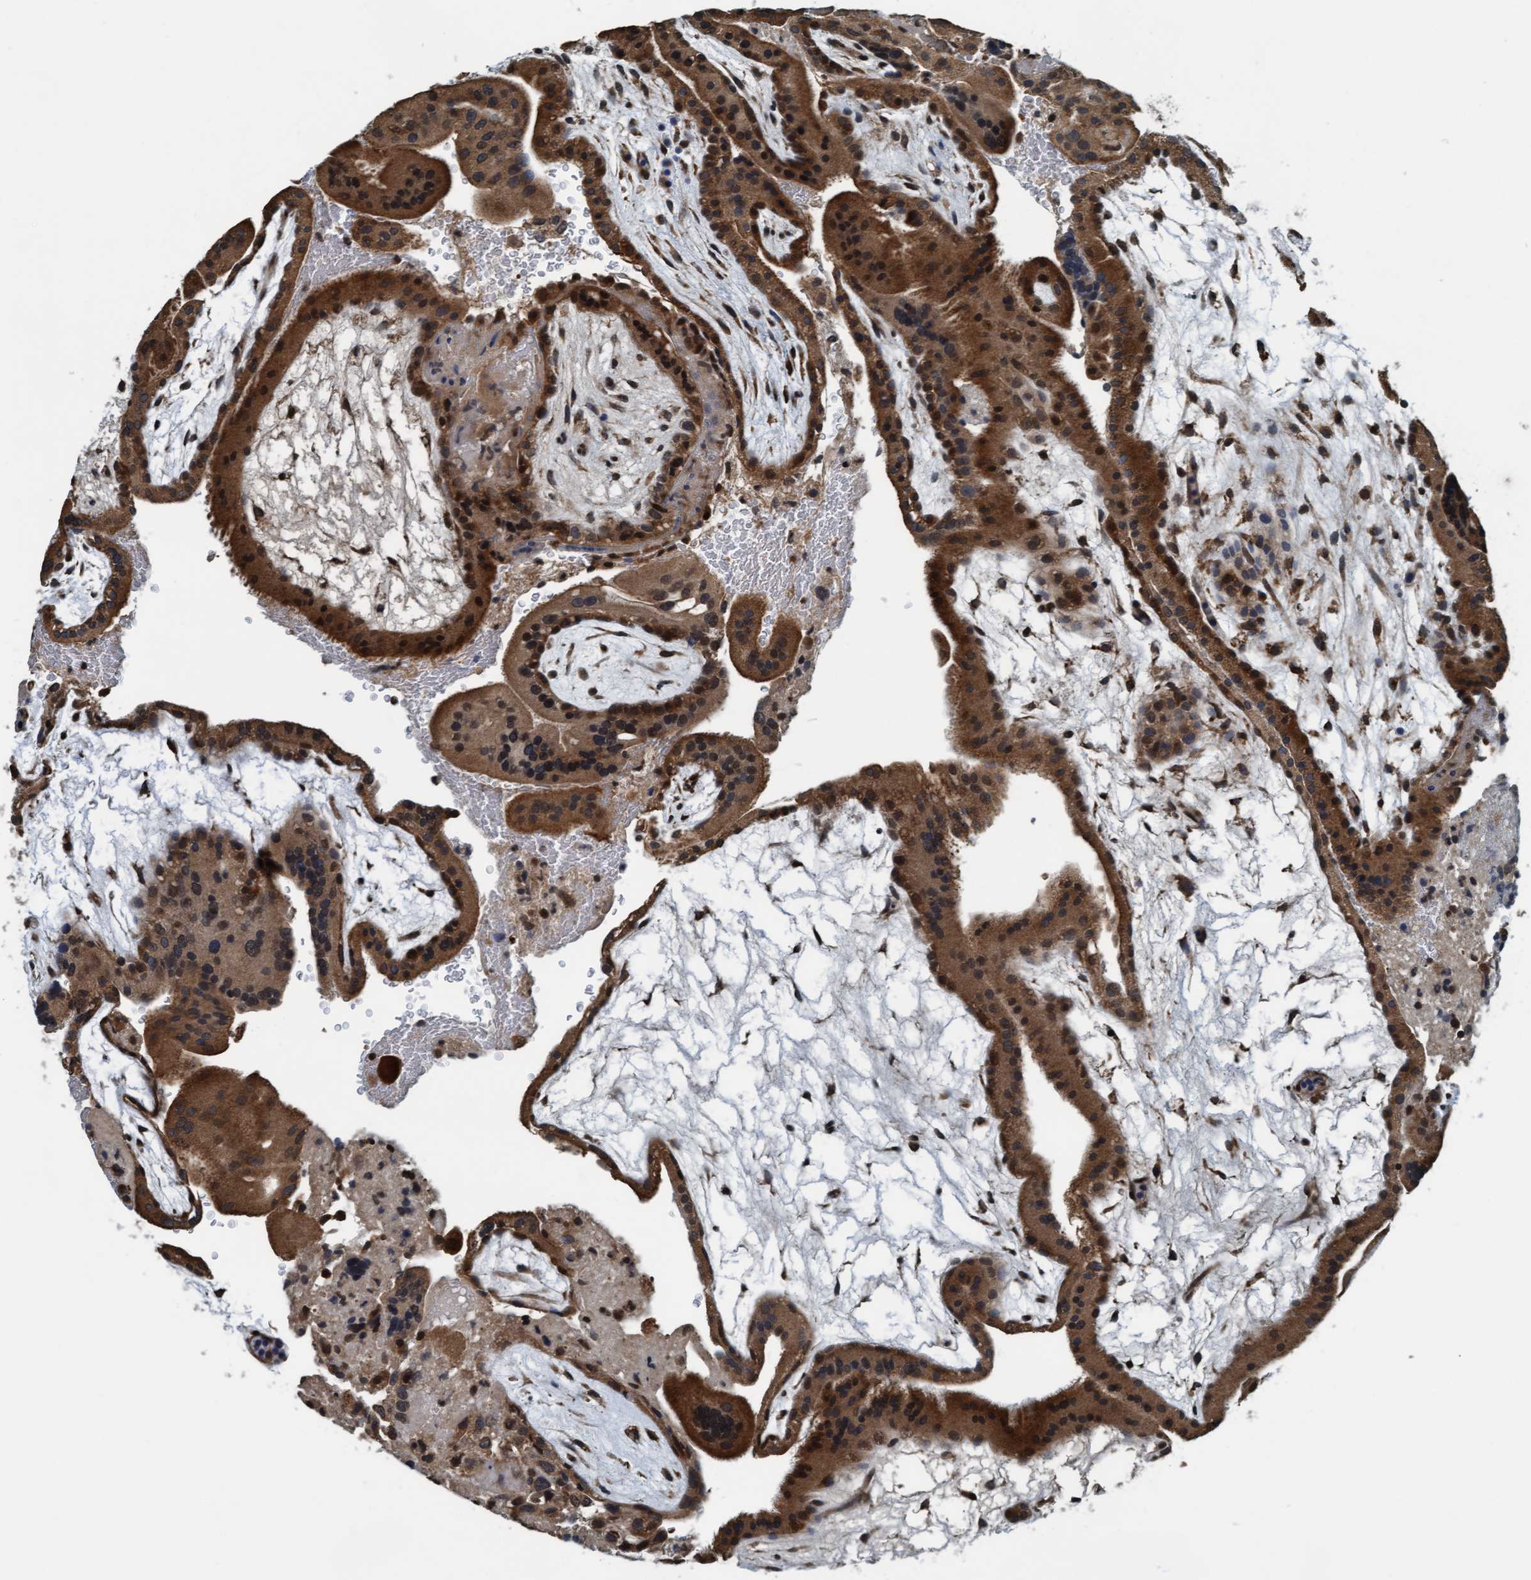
{"staining": {"intensity": "strong", "quantity": ">75%", "location": "cytoplasmic/membranous,nuclear"}, "tissue": "placenta", "cell_type": "Trophoblastic cells", "image_type": "normal", "snomed": [{"axis": "morphology", "description": "Normal tissue, NOS"}, {"axis": "topography", "description": "Placenta"}], "caption": "The histopathology image displays a brown stain indicating the presence of a protein in the cytoplasmic/membranous,nuclear of trophoblastic cells in placenta. The protein of interest is shown in brown color, while the nuclei are stained blue.", "gene": "WASF1", "patient": {"sex": "female", "age": 19}}